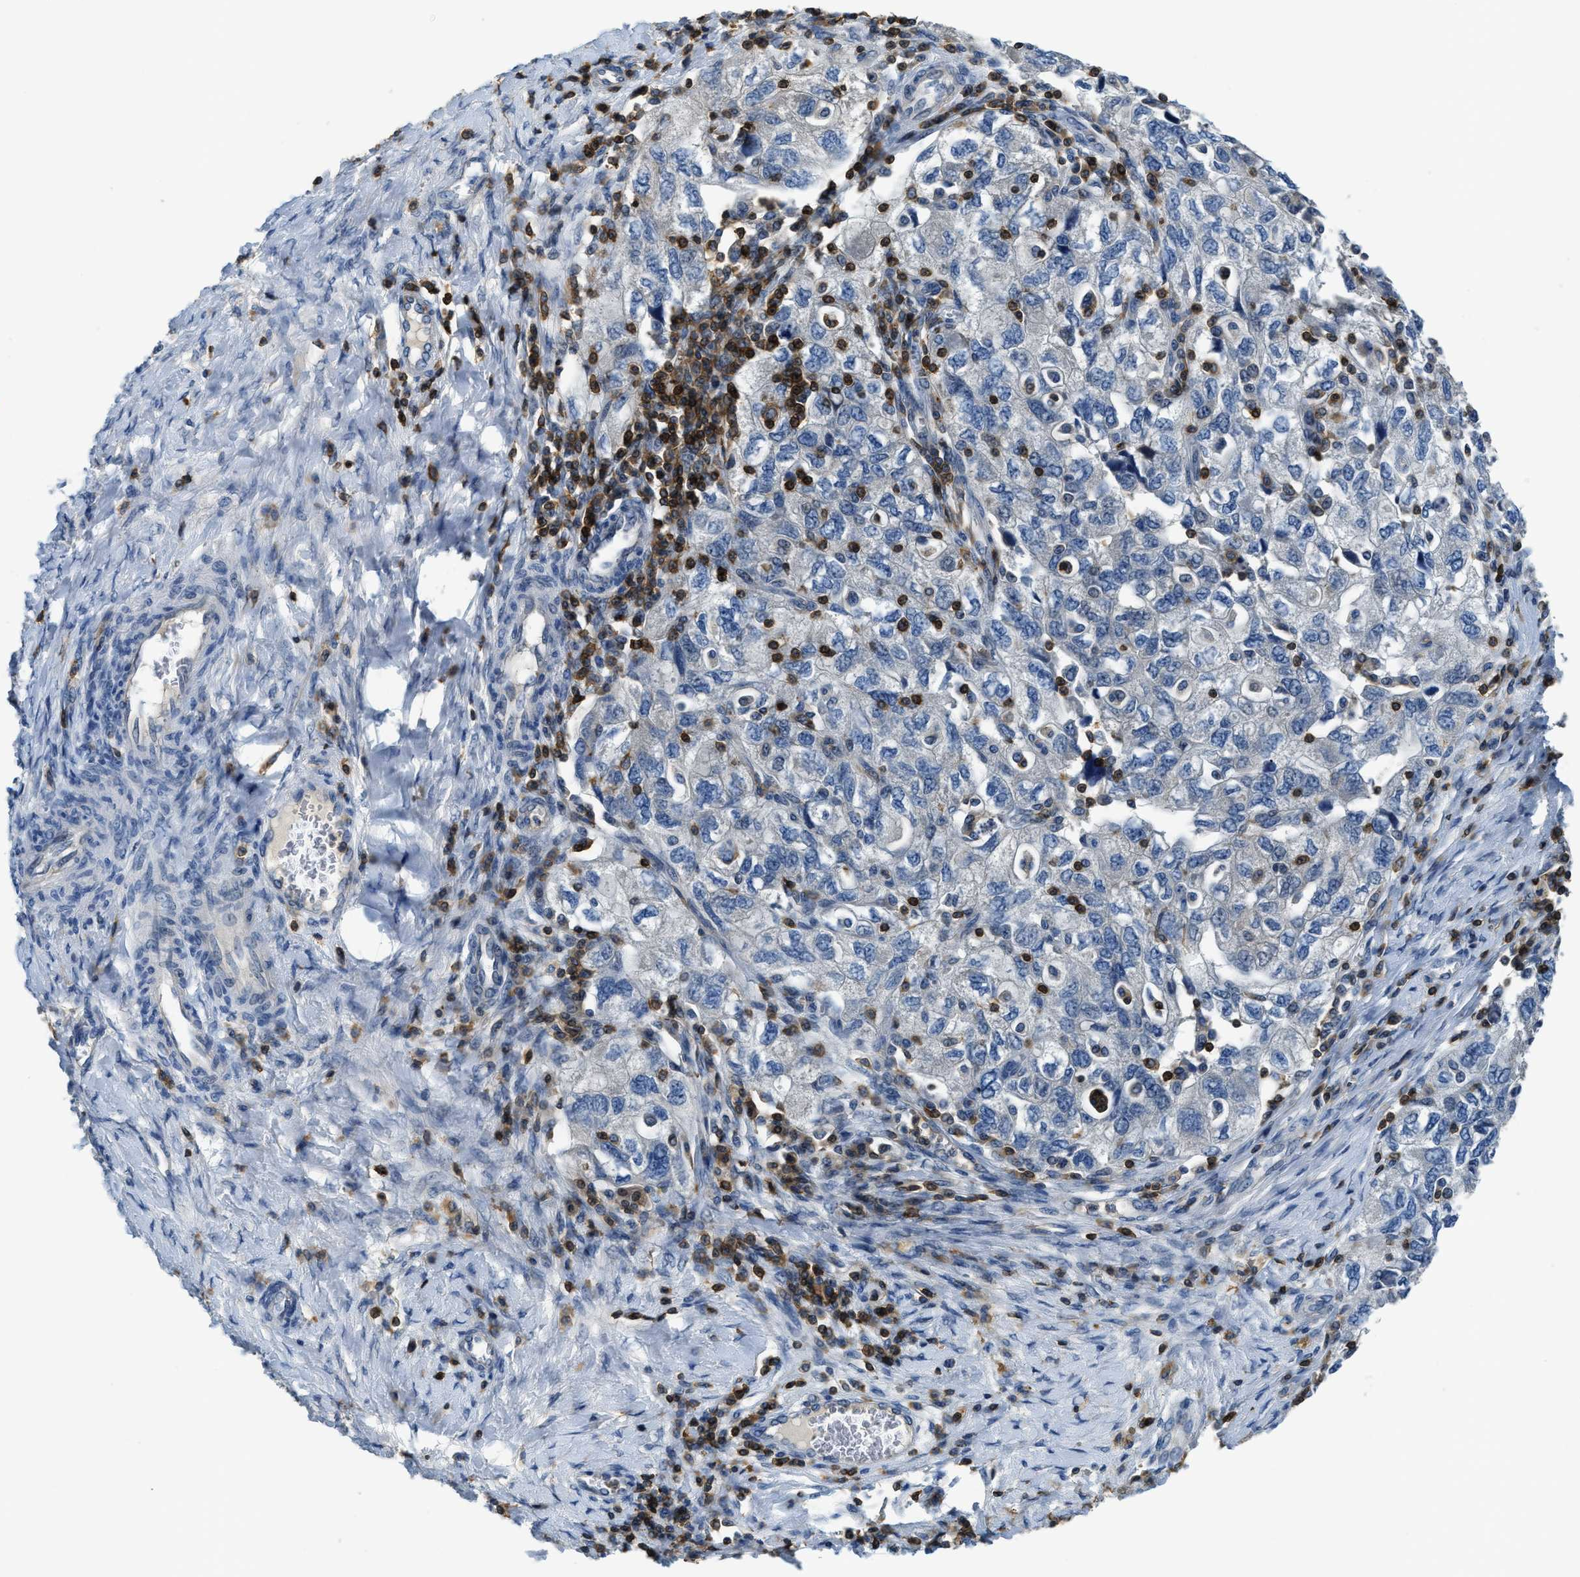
{"staining": {"intensity": "negative", "quantity": "none", "location": "none"}, "tissue": "ovarian cancer", "cell_type": "Tumor cells", "image_type": "cancer", "snomed": [{"axis": "morphology", "description": "Carcinoma, NOS"}, {"axis": "morphology", "description": "Cystadenocarcinoma, serous, NOS"}, {"axis": "topography", "description": "Ovary"}], "caption": "This image is of ovarian cancer stained with immunohistochemistry (IHC) to label a protein in brown with the nuclei are counter-stained blue. There is no expression in tumor cells. Brightfield microscopy of immunohistochemistry (IHC) stained with DAB (brown) and hematoxylin (blue), captured at high magnification.", "gene": "MYO1G", "patient": {"sex": "female", "age": 69}}